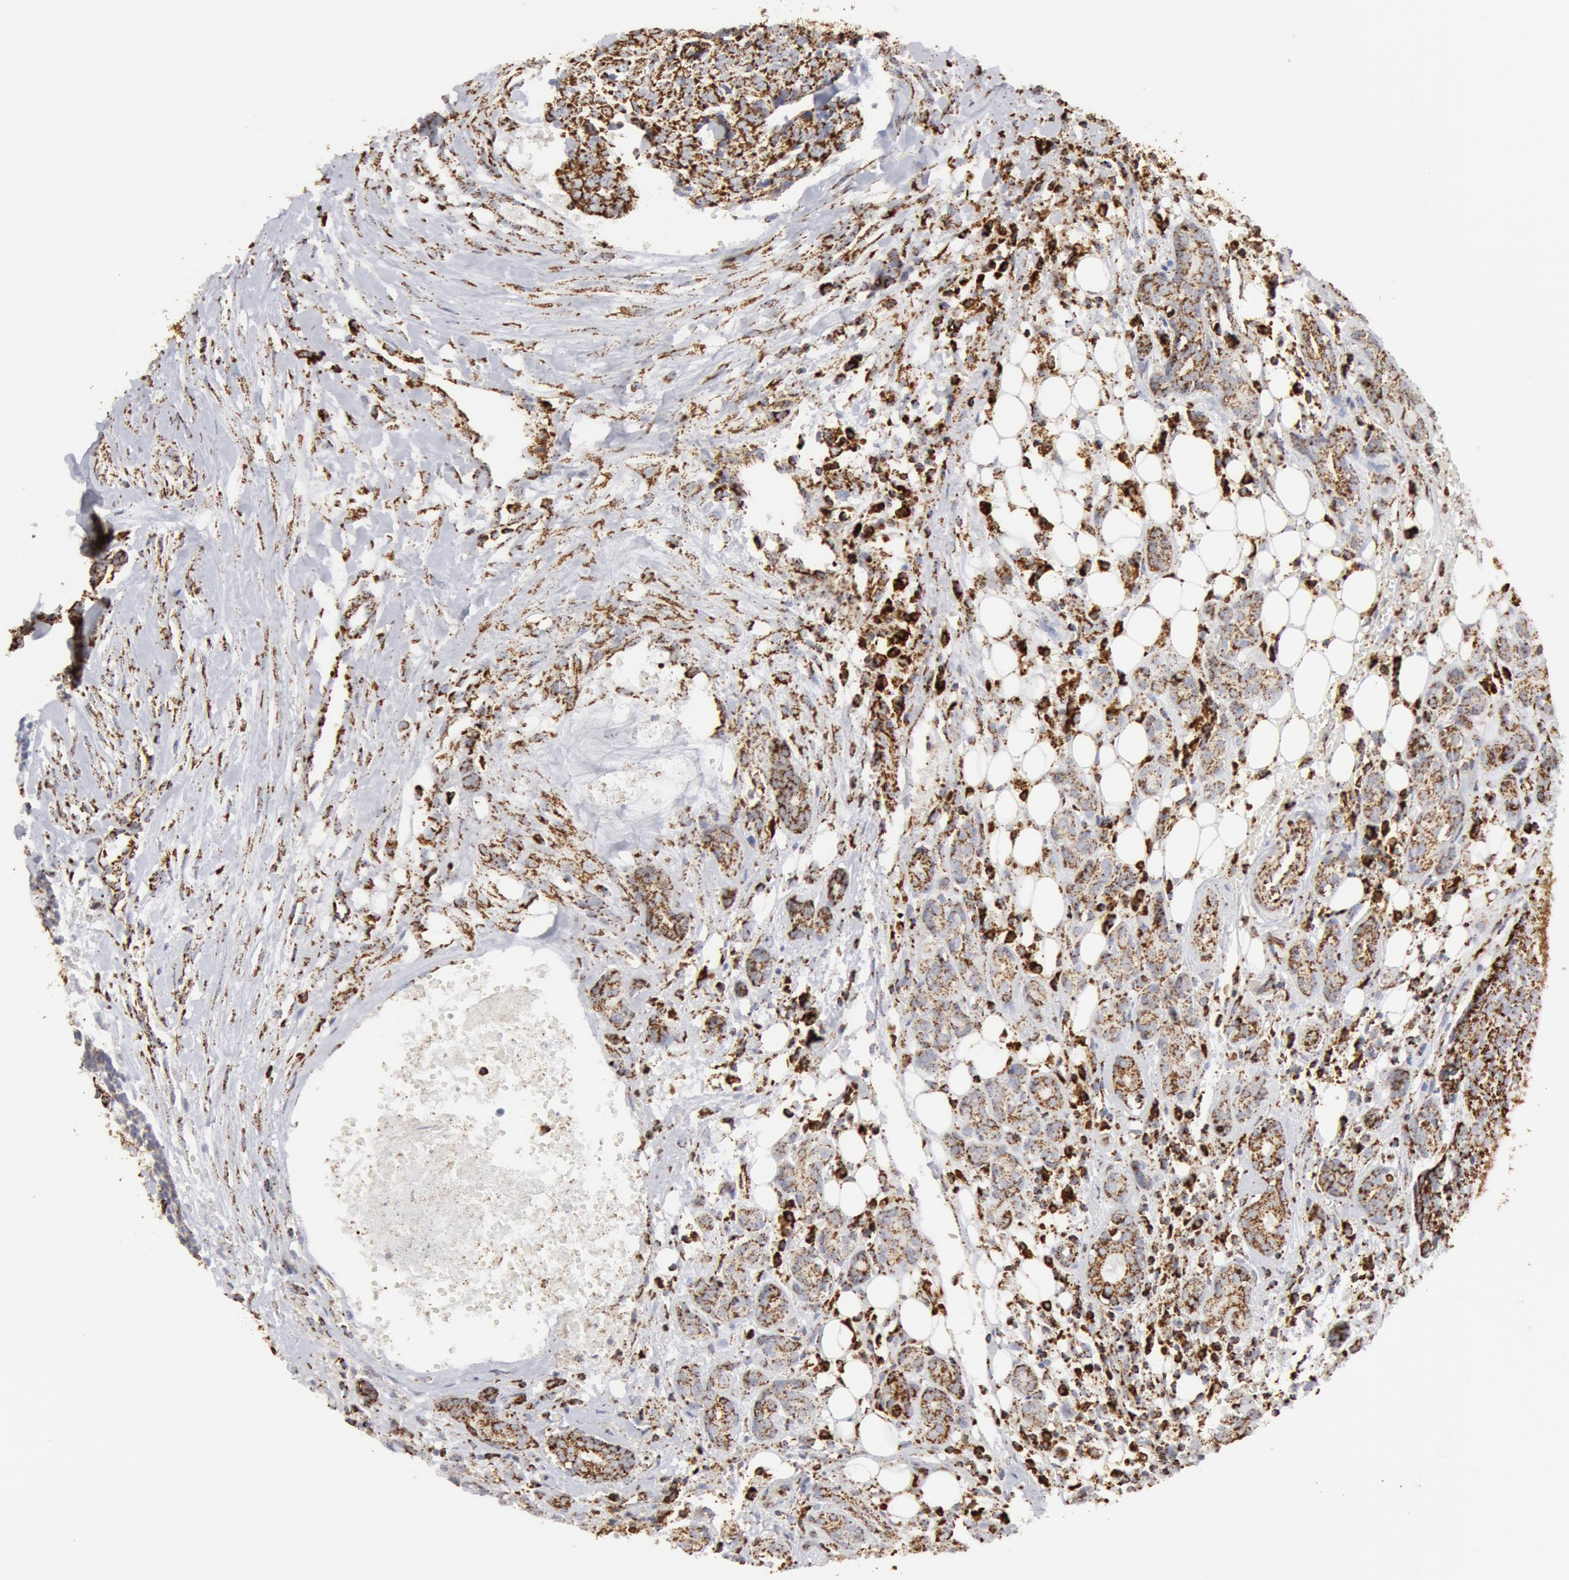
{"staining": {"intensity": "moderate", "quantity": ">75%", "location": "cytoplasmic/membranous"}, "tissue": "head and neck cancer", "cell_type": "Tumor cells", "image_type": "cancer", "snomed": [{"axis": "morphology", "description": "Squamous cell carcinoma, NOS"}, {"axis": "topography", "description": "Salivary gland"}, {"axis": "topography", "description": "Head-Neck"}], "caption": "Immunohistochemistry (IHC) histopathology image of neoplastic tissue: head and neck cancer stained using immunohistochemistry demonstrates medium levels of moderate protein expression localized specifically in the cytoplasmic/membranous of tumor cells, appearing as a cytoplasmic/membranous brown color.", "gene": "ATP5F1B", "patient": {"sex": "male", "age": 70}}